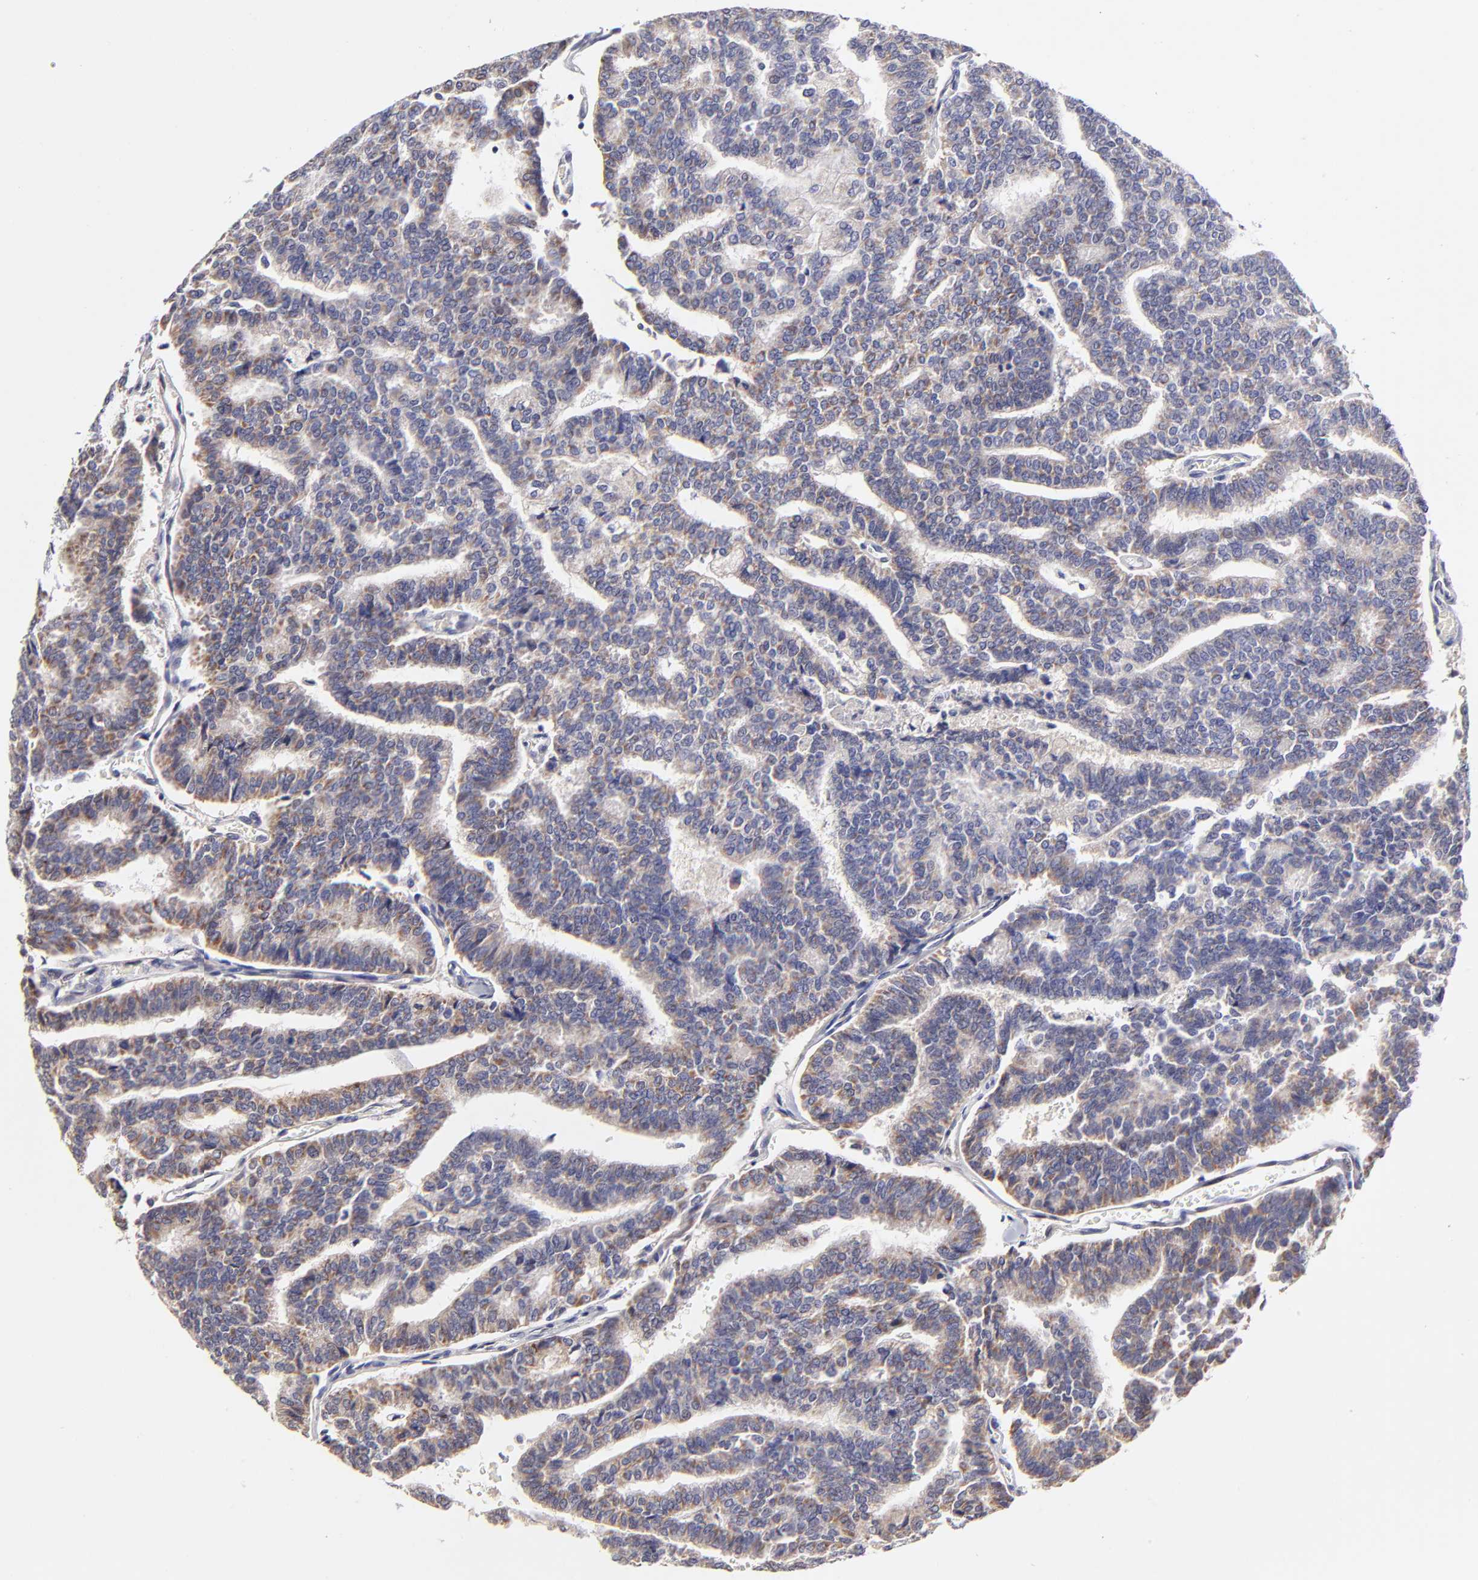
{"staining": {"intensity": "weak", "quantity": "<25%", "location": "cytoplasmic/membranous"}, "tissue": "thyroid cancer", "cell_type": "Tumor cells", "image_type": "cancer", "snomed": [{"axis": "morphology", "description": "Papillary adenocarcinoma, NOS"}, {"axis": "topography", "description": "Thyroid gland"}], "caption": "A histopathology image of human thyroid cancer (papillary adenocarcinoma) is negative for staining in tumor cells.", "gene": "BTG2", "patient": {"sex": "female", "age": 35}}